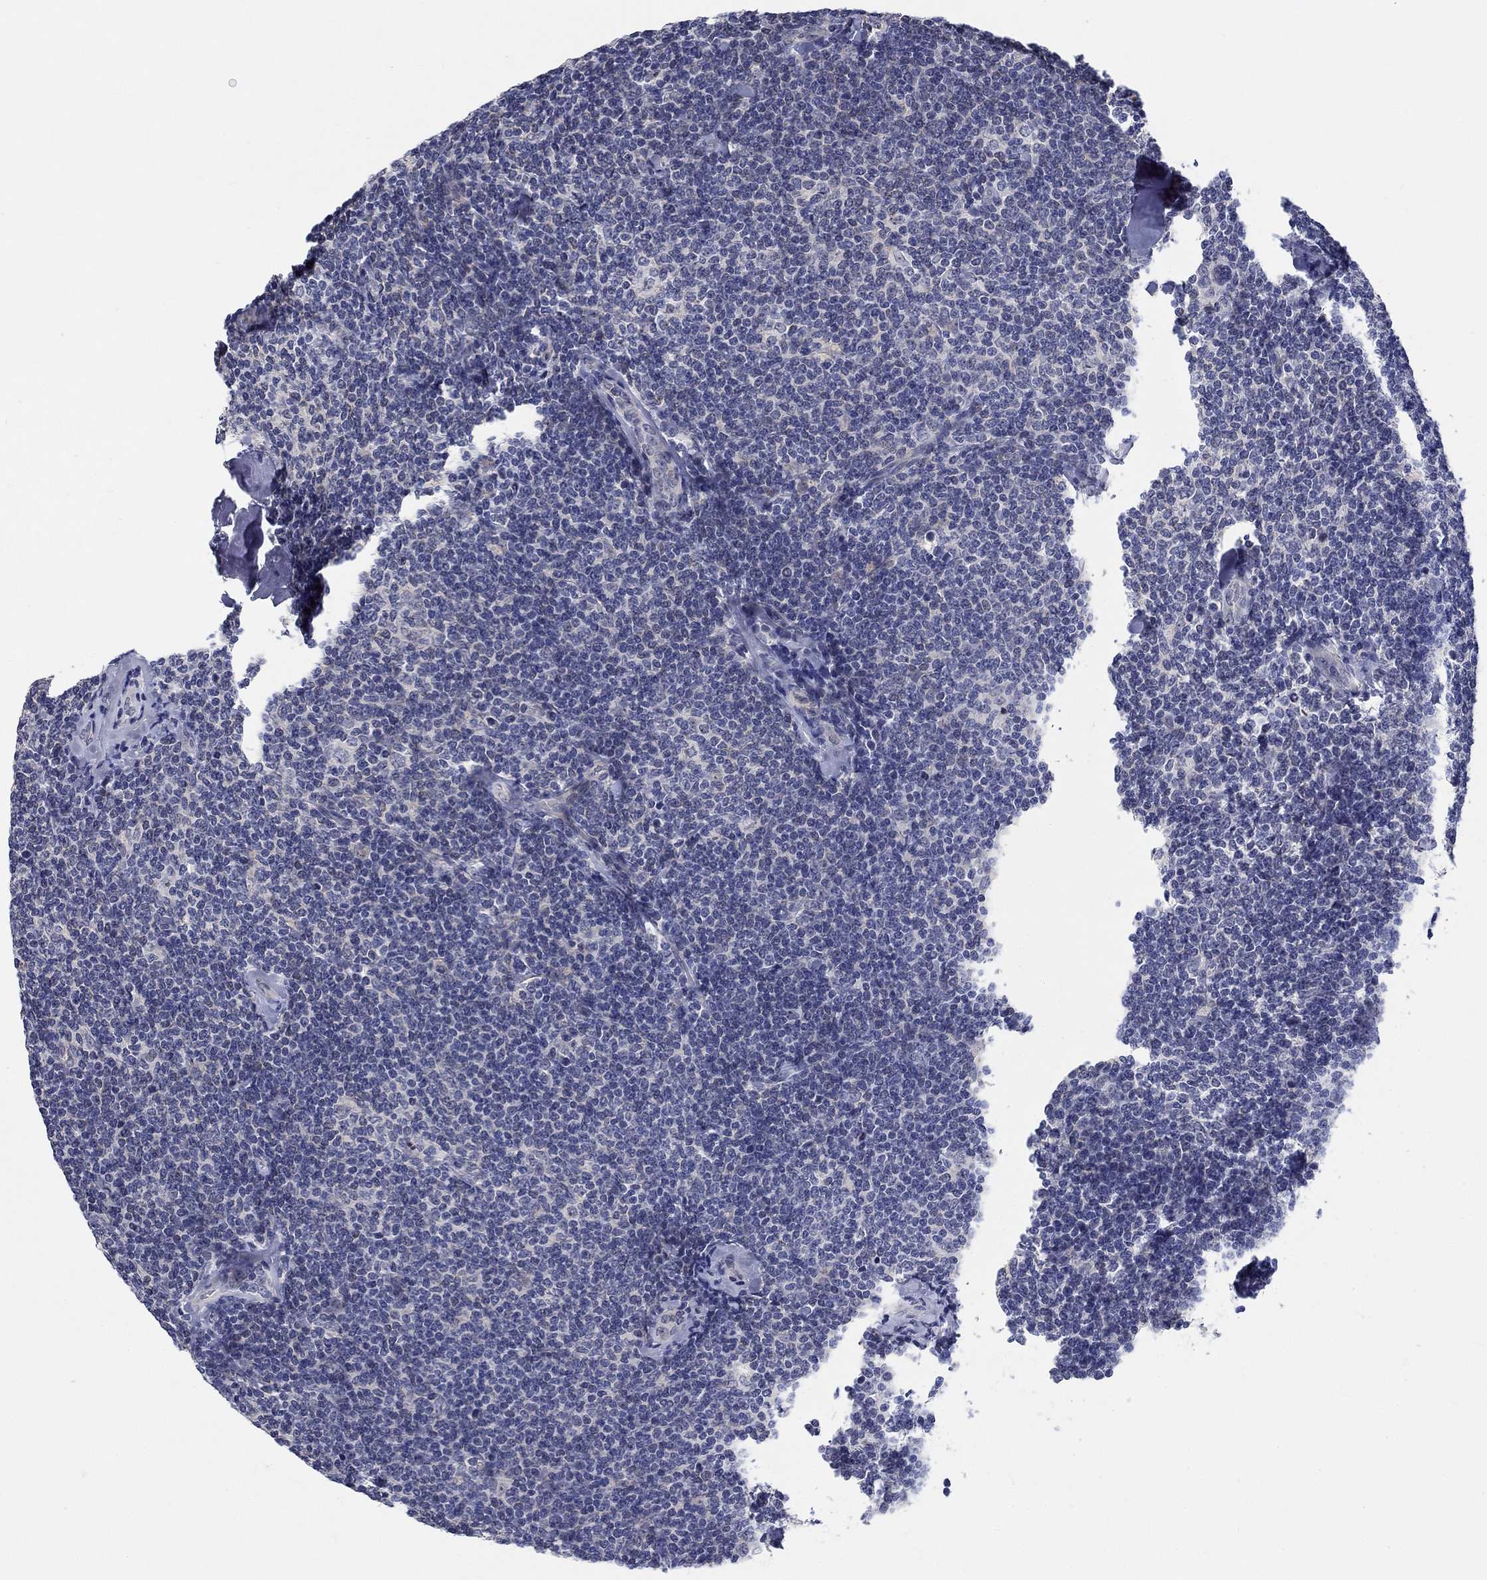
{"staining": {"intensity": "negative", "quantity": "none", "location": "none"}, "tissue": "lymphoma", "cell_type": "Tumor cells", "image_type": "cancer", "snomed": [{"axis": "morphology", "description": "Malignant lymphoma, non-Hodgkin's type, Low grade"}, {"axis": "topography", "description": "Lymph node"}], "caption": "Immunohistochemistry image of human low-grade malignant lymphoma, non-Hodgkin's type stained for a protein (brown), which reveals no positivity in tumor cells.", "gene": "SMIM18", "patient": {"sex": "female", "age": 56}}